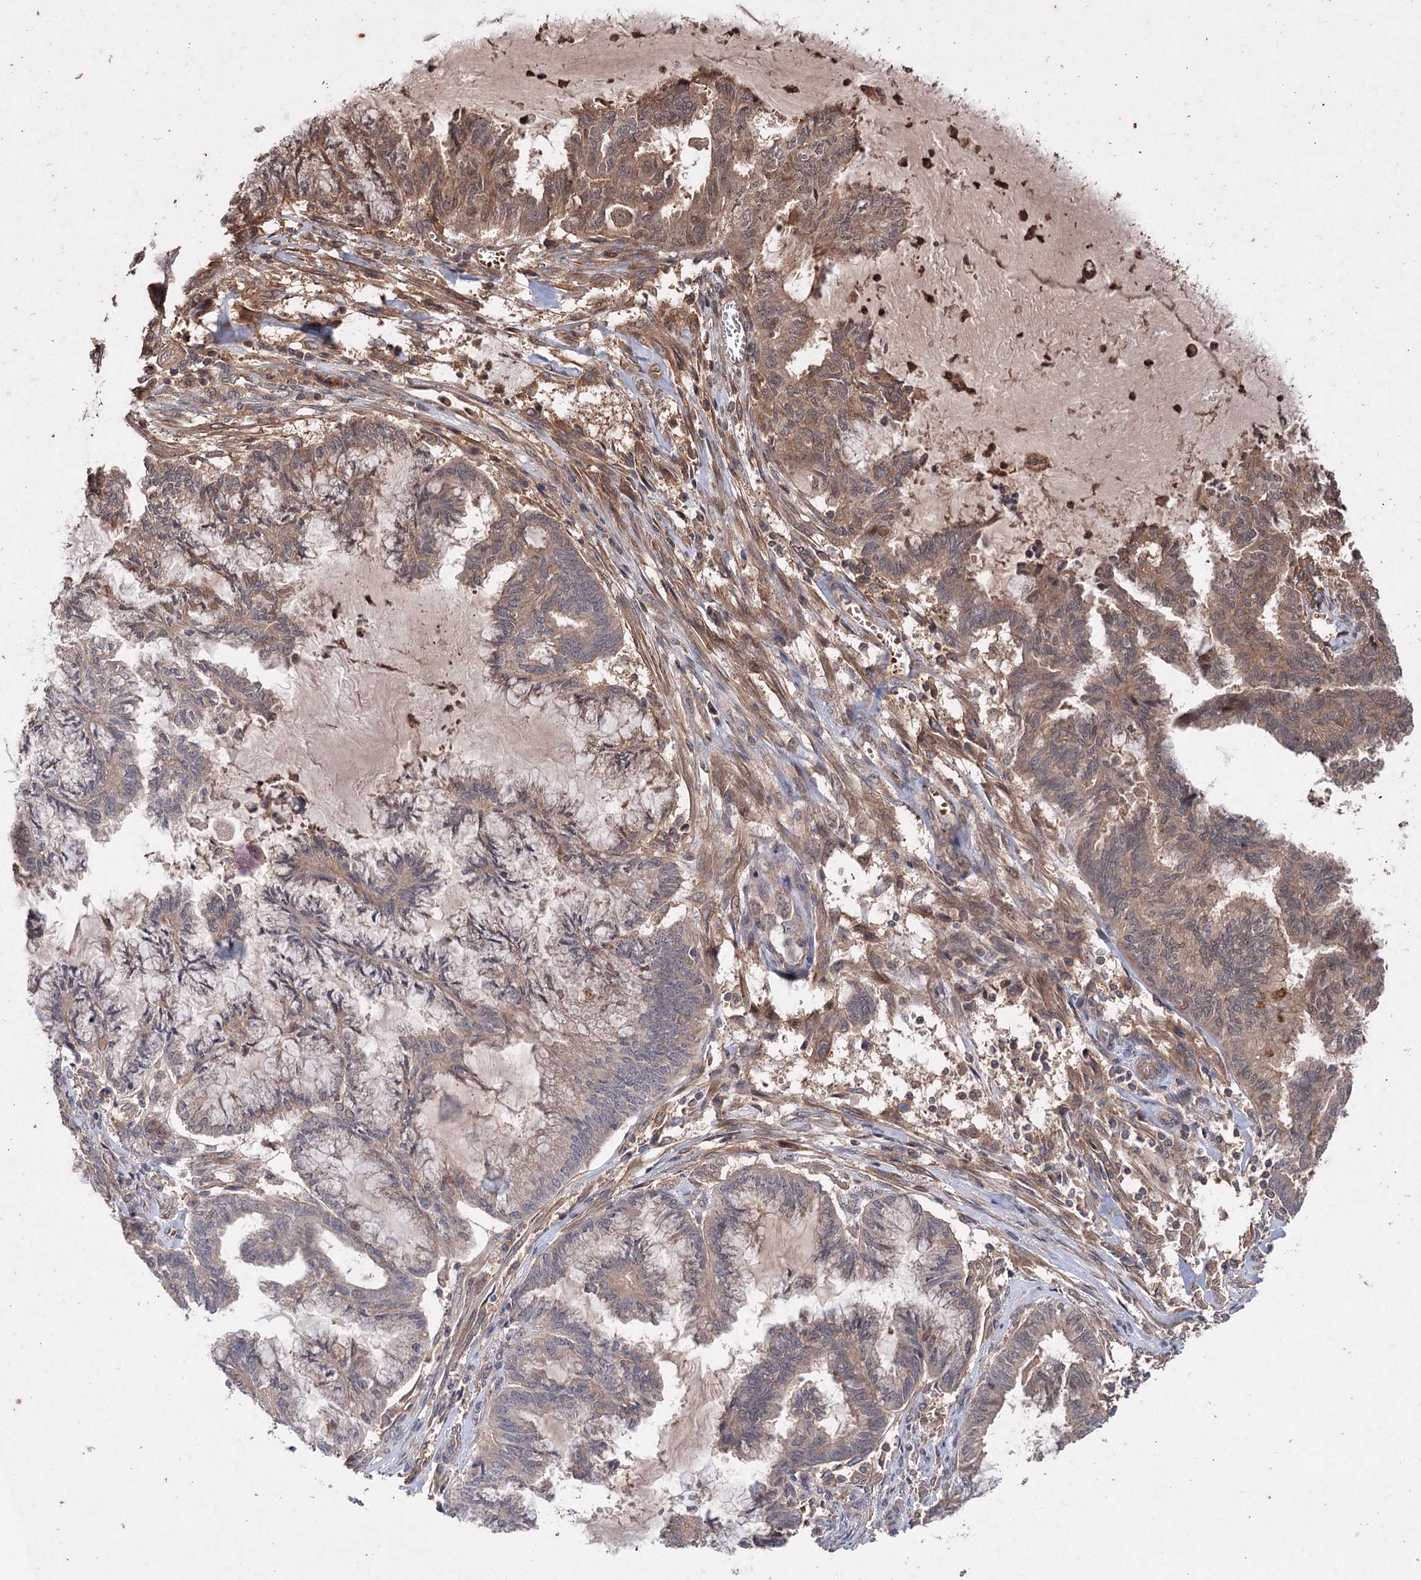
{"staining": {"intensity": "moderate", "quantity": "25%-75%", "location": "cytoplasmic/membranous,nuclear"}, "tissue": "endometrial cancer", "cell_type": "Tumor cells", "image_type": "cancer", "snomed": [{"axis": "morphology", "description": "Adenocarcinoma, NOS"}, {"axis": "topography", "description": "Endometrium"}], "caption": "The image reveals a brown stain indicating the presence of a protein in the cytoplasmic/membranous and nuclear of tumor cells in endometrial cancer.", "gene": "ADK", "patient": {"sex": "female", "age": 86}}